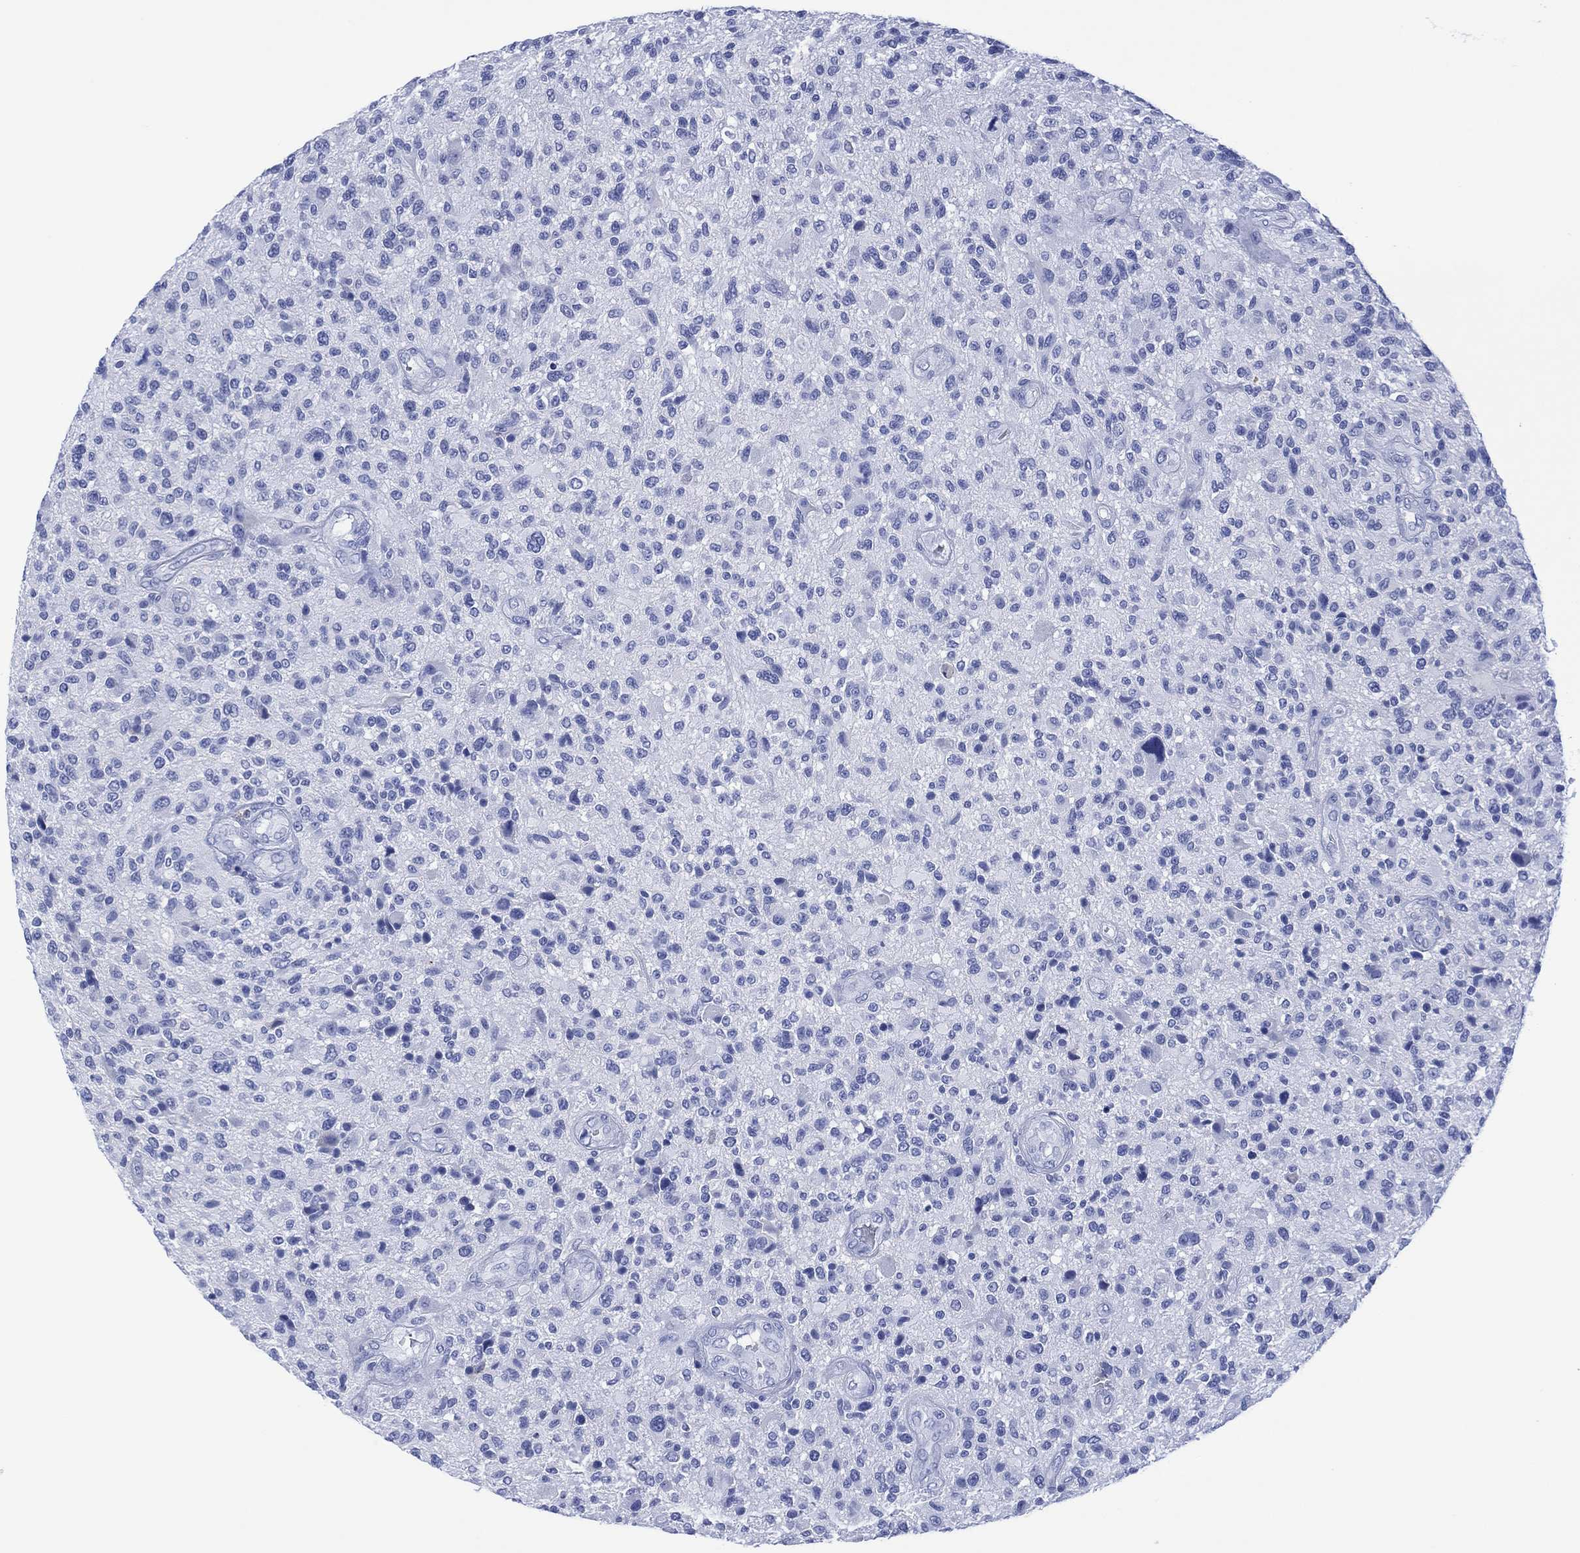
{"staining": {"intensity": "negative", "quantity": "none", "location": "none"}, "tissue": "glioma", "cell_type": "Tumor cells", "image_type": "cancer", "snomed": [{"axis": "morphology", "description": "Glioma, malignant, High grade"}, {"axis": "topography", "description": "Brain"}], "caption": "Malignant glioma (high-grade) was stained to show a protein in brown. There is no significant staining in tumor cells.", "gene": "DPP4", "patient": {"sex": "male", "age": 47}}